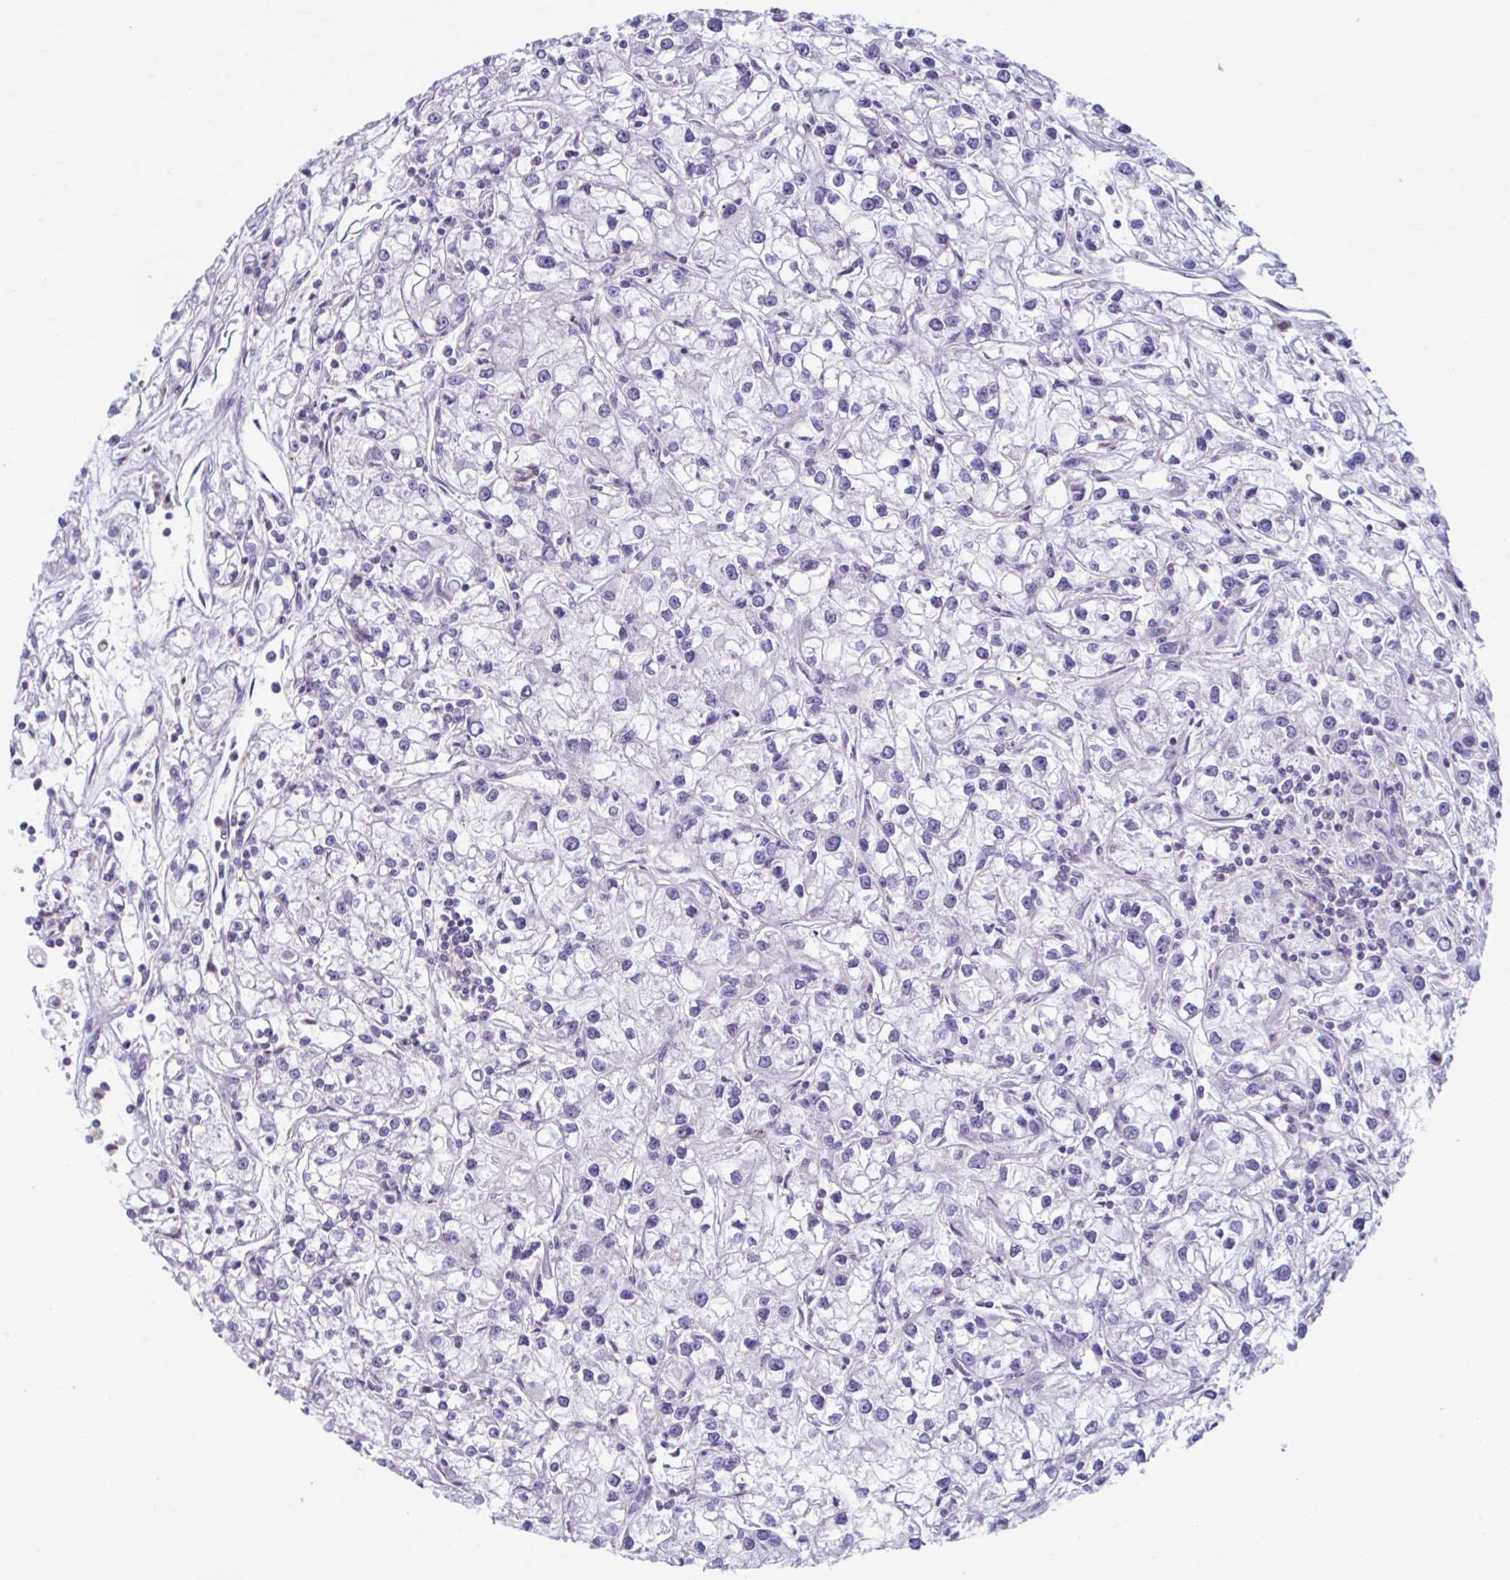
{"staining": {"intensity": "negative", "quantity": "none", "location": "none"}, "tissue": "renal cancer", "cell_type": "Tumor cells", "image_type": "cancer", "snomed": [{"axis": "morphology", "description": "Adenocarcinoma, NOS"}, {"axis": "topography", "description": "Kidney"}], "caption": "An immunohistochemistry photomicrograph of renal cancer is shown. There is no staining in tumor cells of renal cancer. (DAB immunohistochemistry (IHC), high magnification).", "gene": "ADAT3", "patient": {"sex": "female", "age": 59}}